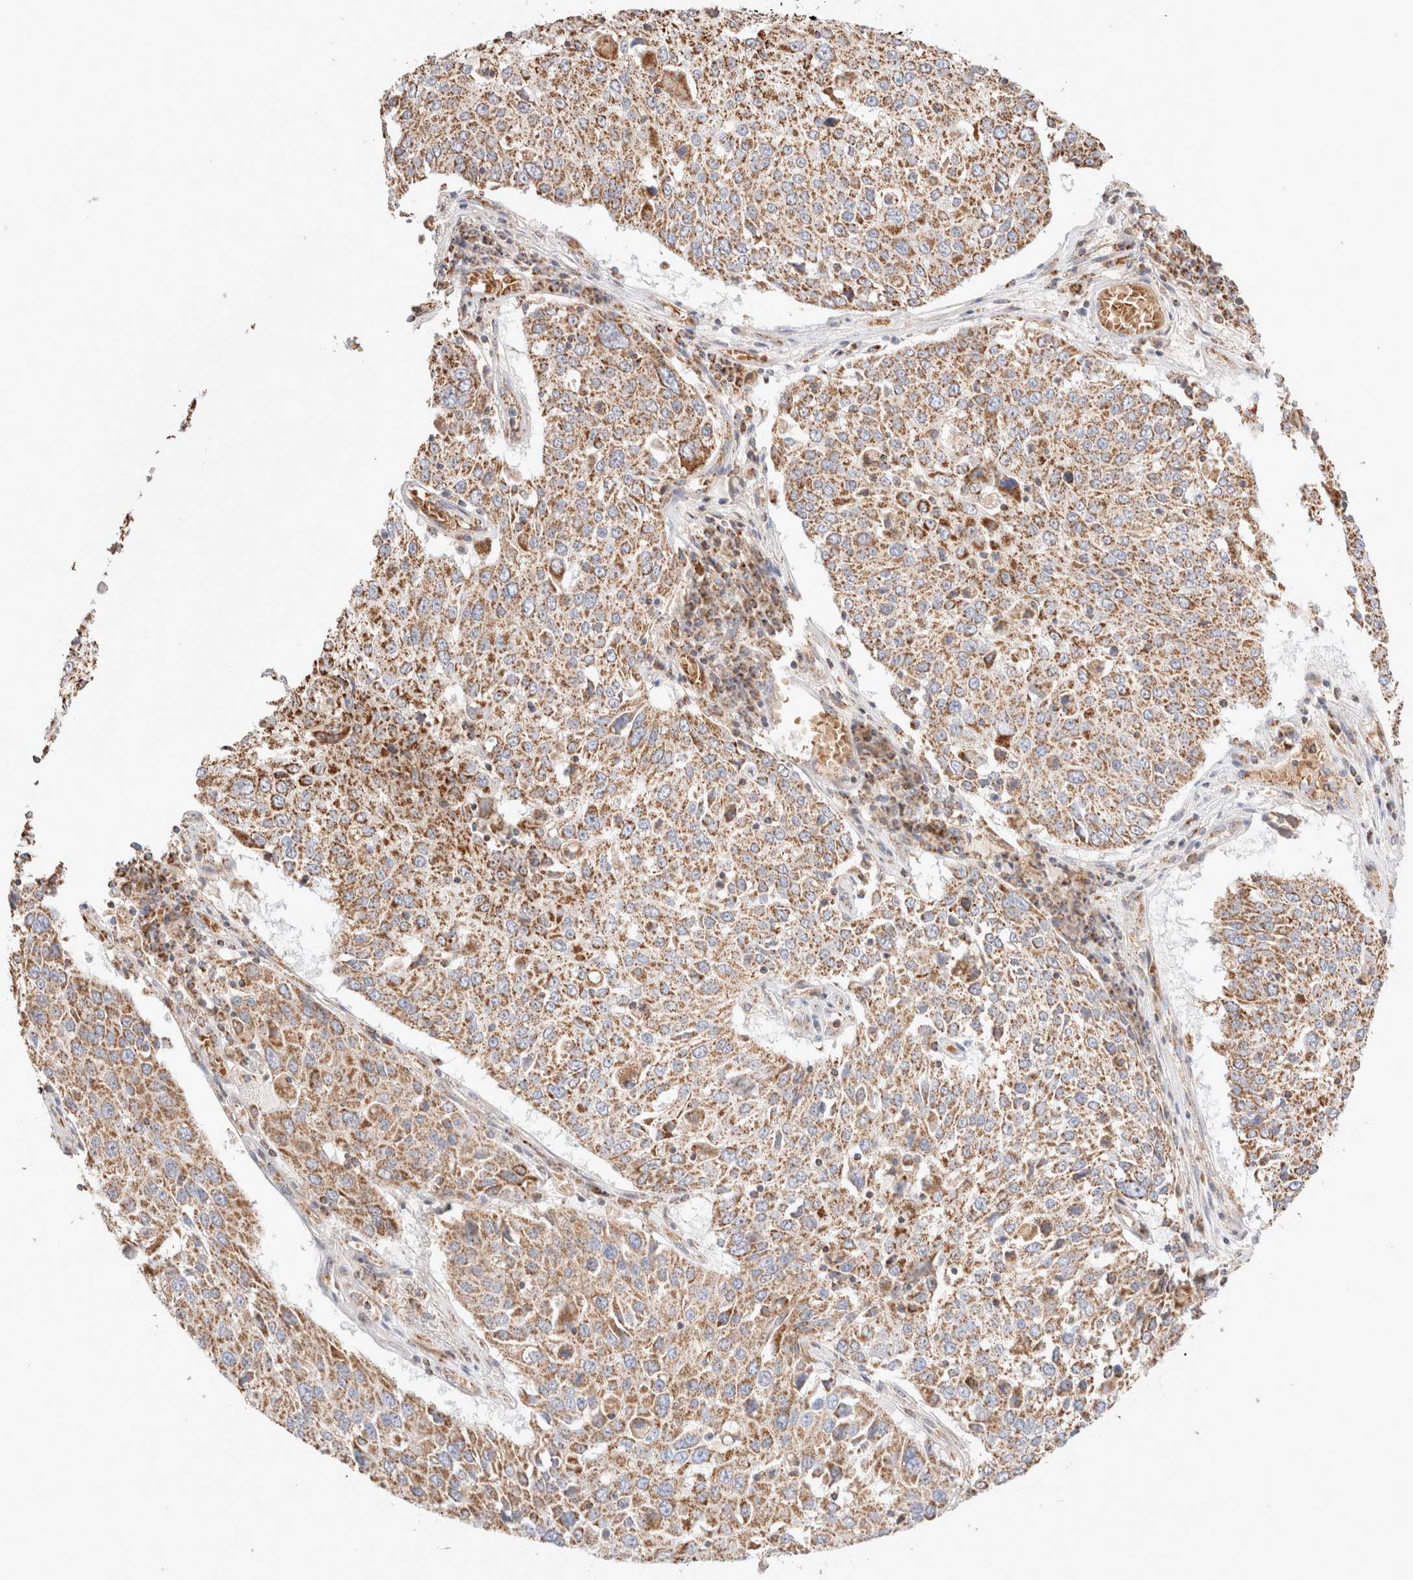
{"staining": {"intensity": "moderate", "quantity": ">75%", "location": "cytoplasmic/membranous"}, "tissue": "lung cancer", "cell_type": "Tumor cells", "image_type": "cancer", "snomed": [{"axis": "morphology", "description": "Squamous cell carcinoma, NOS"}, {"axis": "topography", "description": "Lung"}], "caption": "Lung cancer (squamous cell carcinoma) tissue demonstrates moderate cytoplasmic/membranous positivity in about >75% of tumor cells", "gene": "TMPPE", "patient": {"sex": "male", "age": 65}}